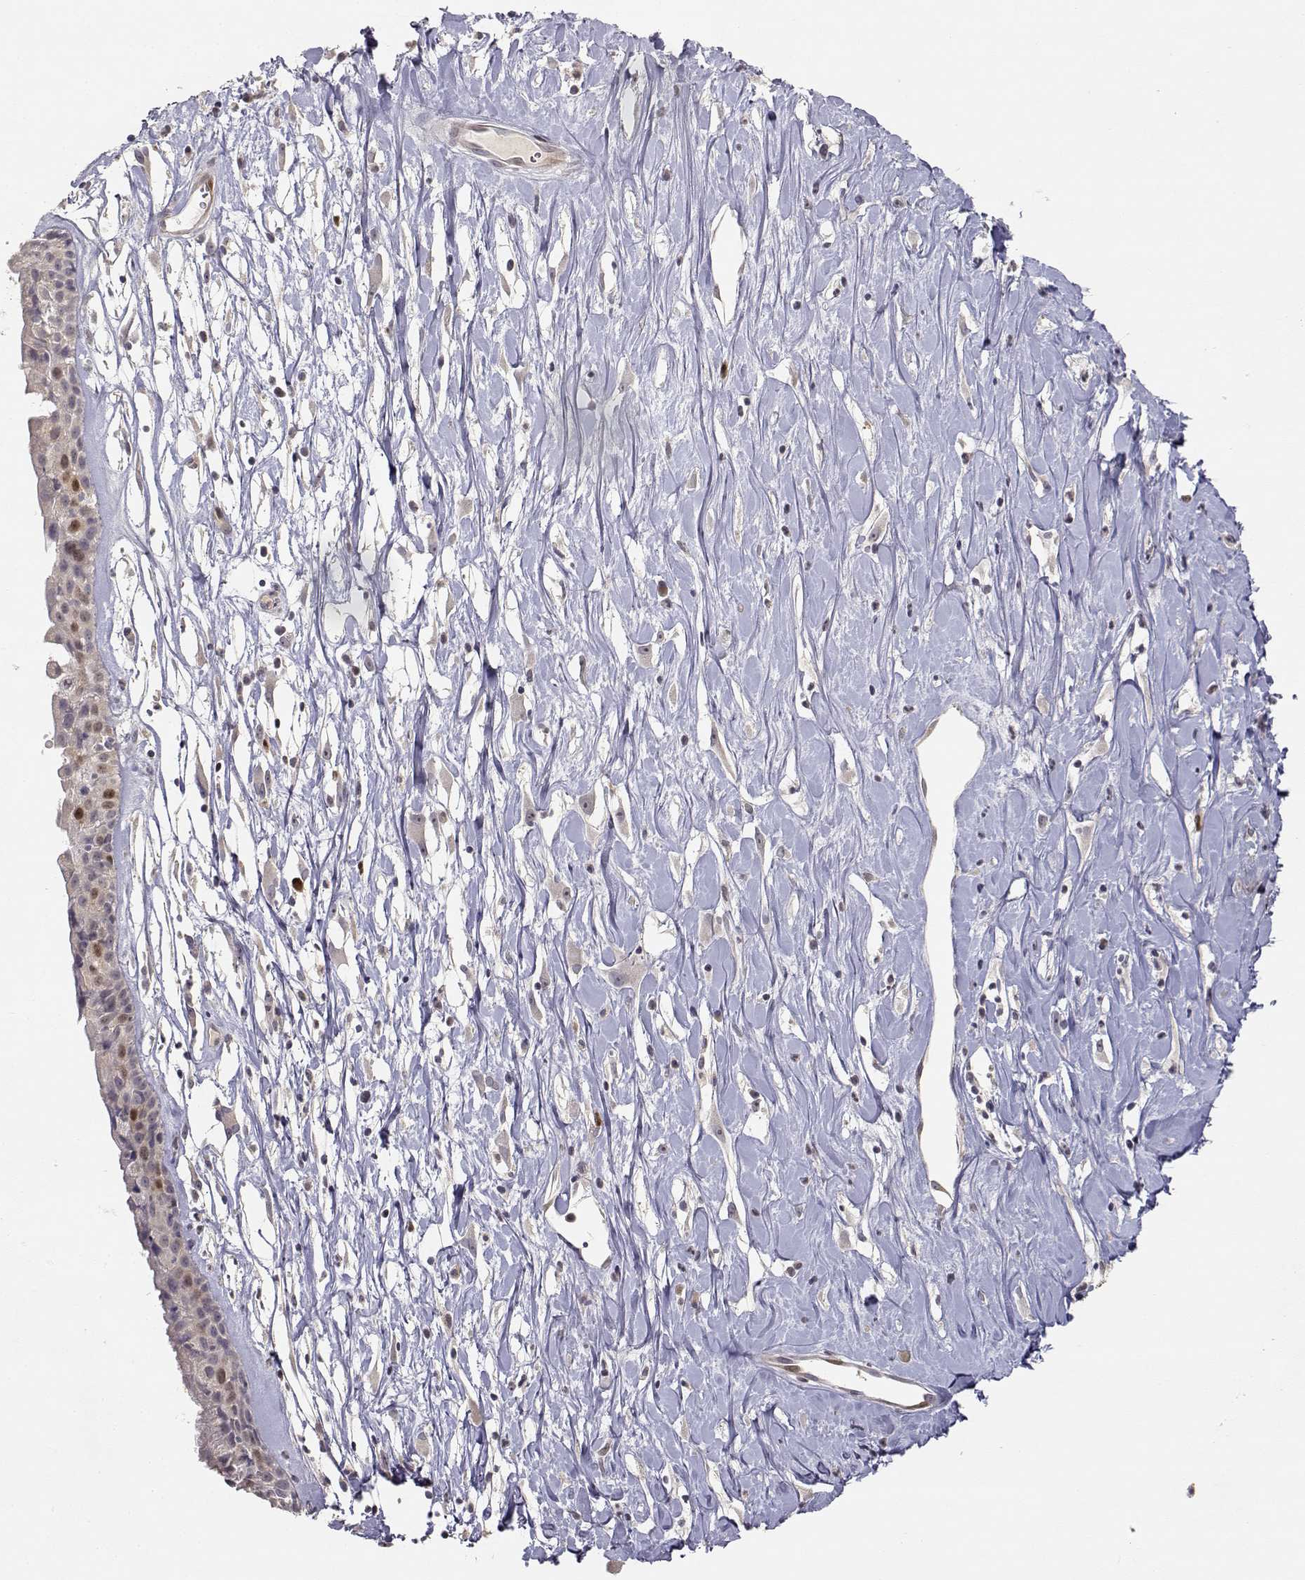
{"staining": {"intensity": "moderate", "quantity": "<25%", "location": "nuclear"}, "tissue": "nasopharynx", "cell_type": "Respiratory epithelial cells", "image_type": "normal", "snomed": [{"axis": "morphology", "description": "Normal tissue, NOS"}, {"axis": "topography", "description": "Nasopharynx"}], "caption": "Normal nasopharynx demonstrates moderate nuclear positivity in approximately <25% of respiratory epithelial cells, visualized by immunohistochemistry.", "gene": "RAD51", "patient": {"sex": "female", "age": 85}}